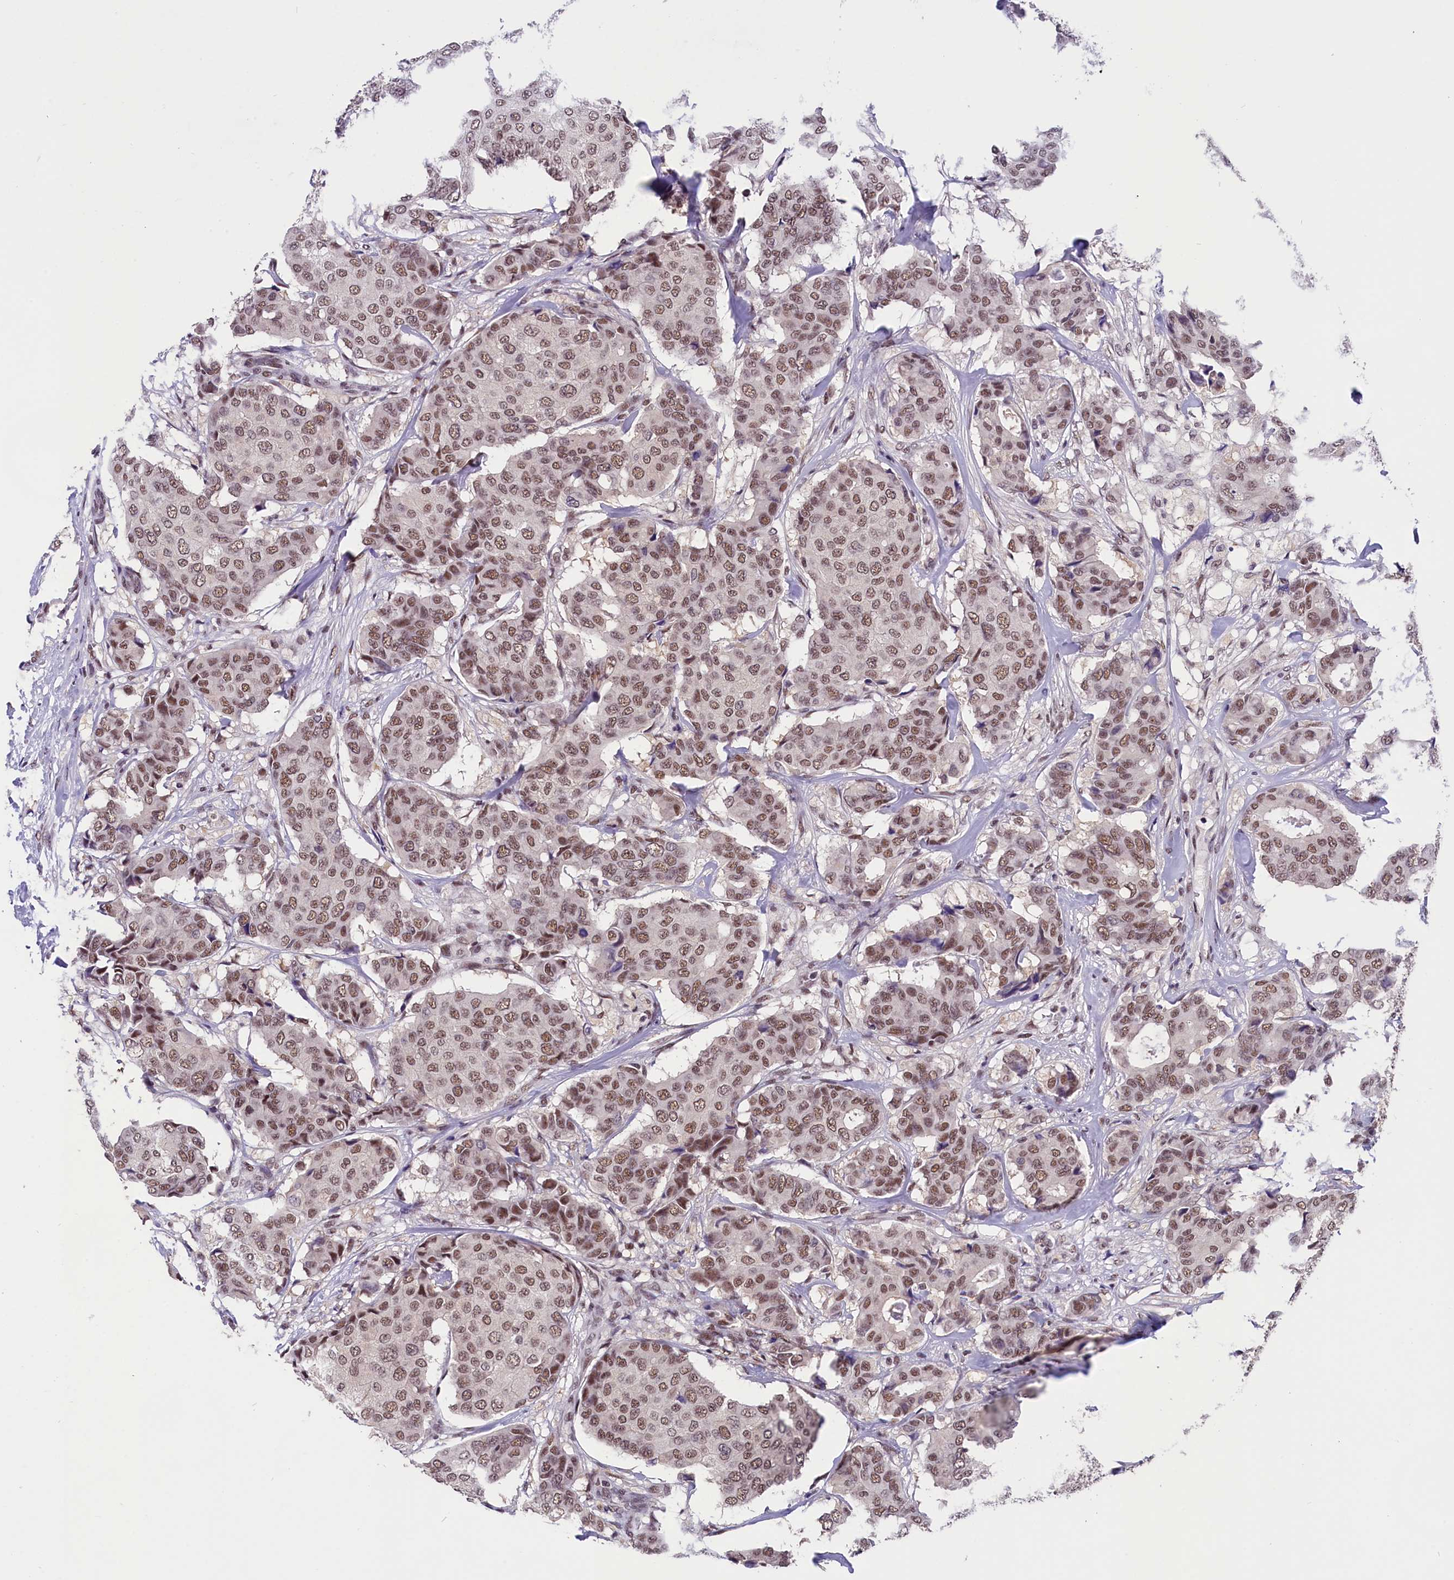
{"staining": {"intensity": "moderate", "quantity": ">75%", "location": "nuclear"}, "tissue": "breast cancer", "cell_type": "Tumor cells", "image_type": "cancer", "snomed": [{"axis": "morphology", "description": "Duct carcinoma"}, {"axis": "topography", "description": "Breast"}], "caption": "Human invasive ductal carcinoma (breast) stained with a brown dye shows moderate nuclear positive expression in approximately >75% of tumor cells.", "gene": "ZC3H4", "patient": {"sex": "female", "age": 75}}